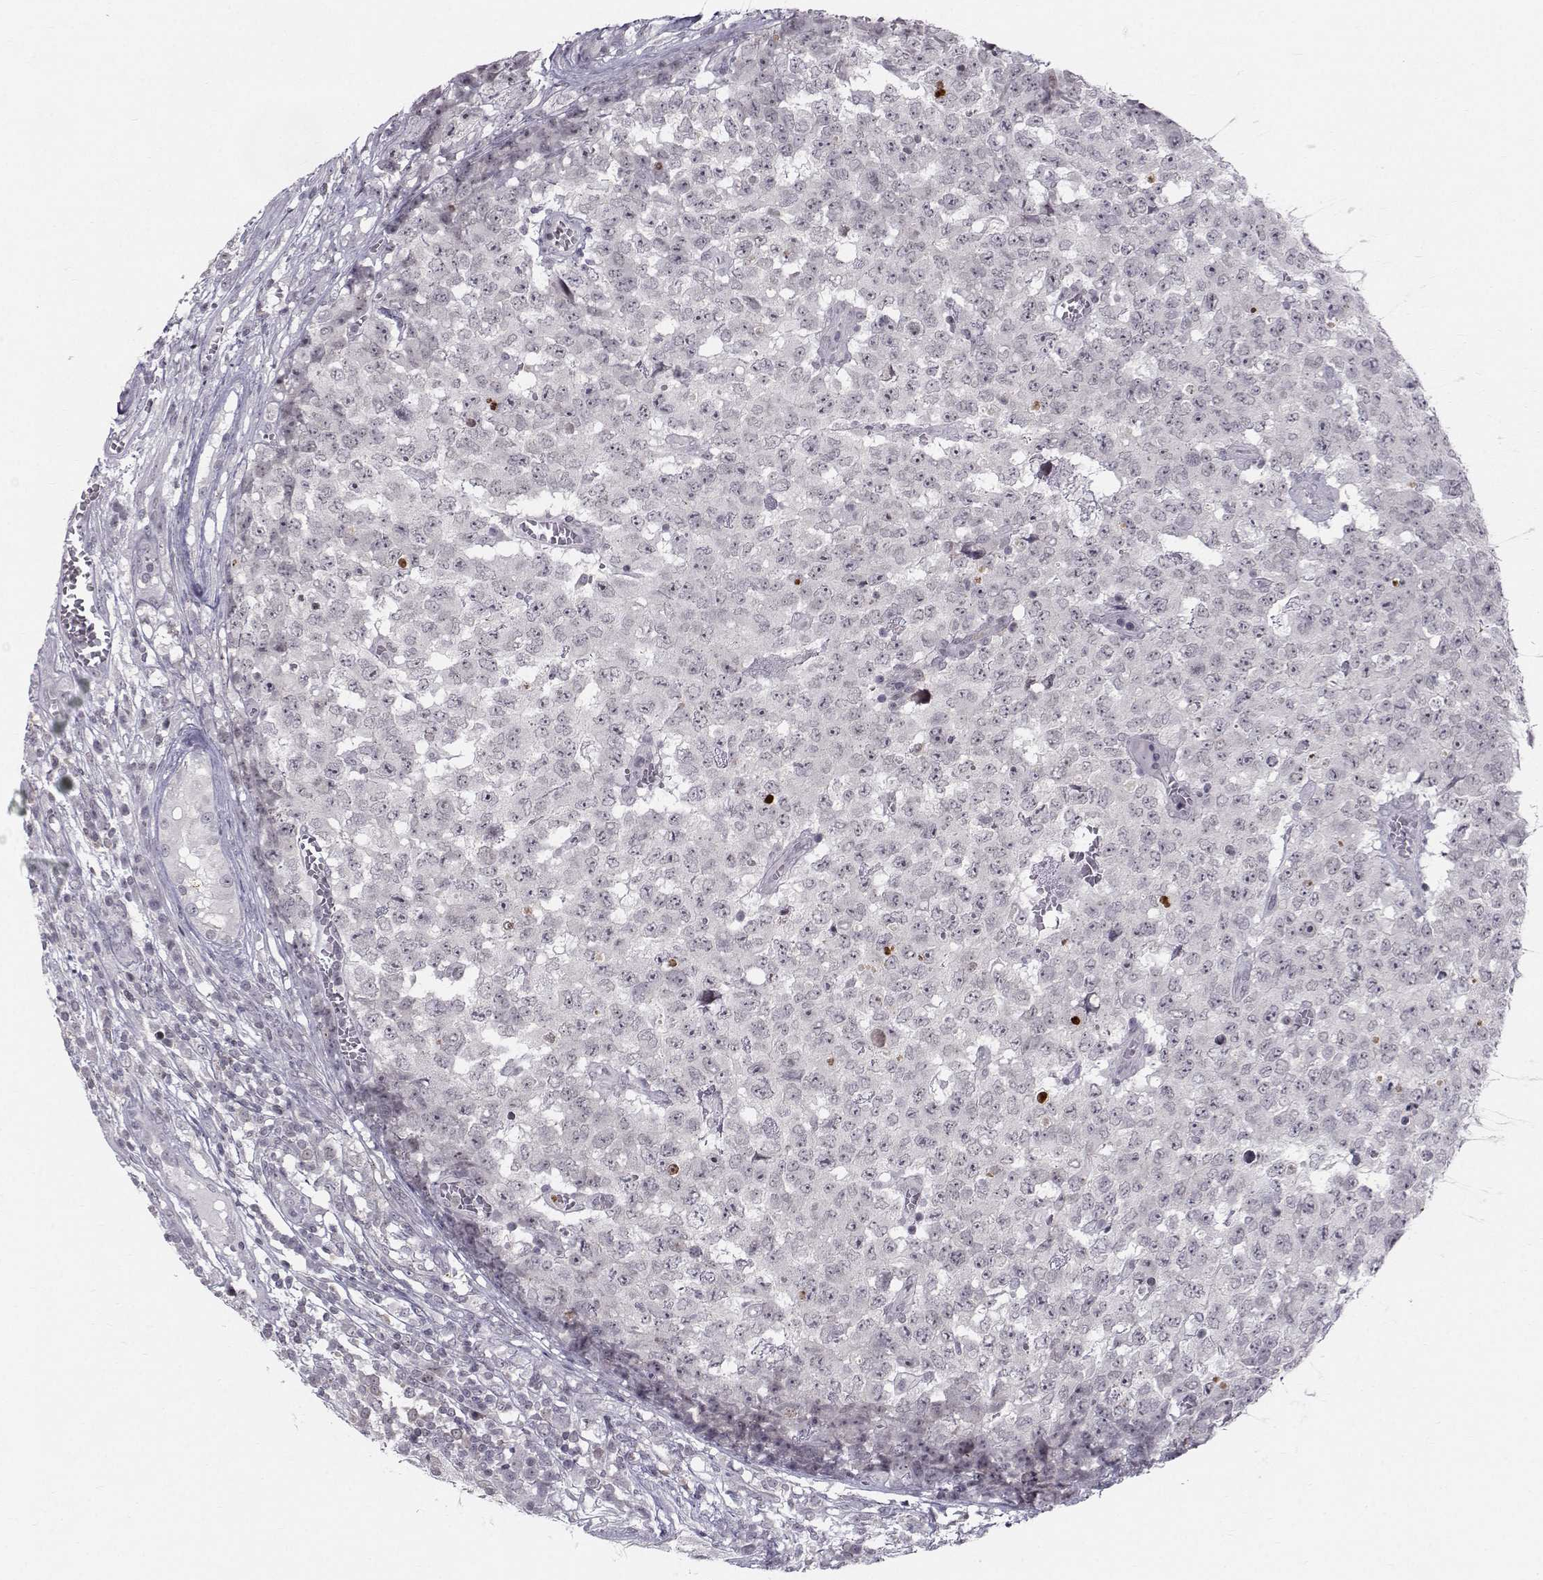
{"staining": {"intensity": "negative", "quantity": "none", "location": "none"}, "tissue": "testis cancer", "cell_type": "Tumor cells", "image_type": "cancer", "snomed": [{"axis": "morphology", "description": "Carcinoma, Embryonal, NOS"}, {"axis": "topography", "description": "Testis"}], "caption": "The photomicrograph exhibits no significant expression in tumor cells of testis cancer (embryonal carcinoma).", "gene": "MARCHF4", "patient": {"sex": "male", "age": 23}}